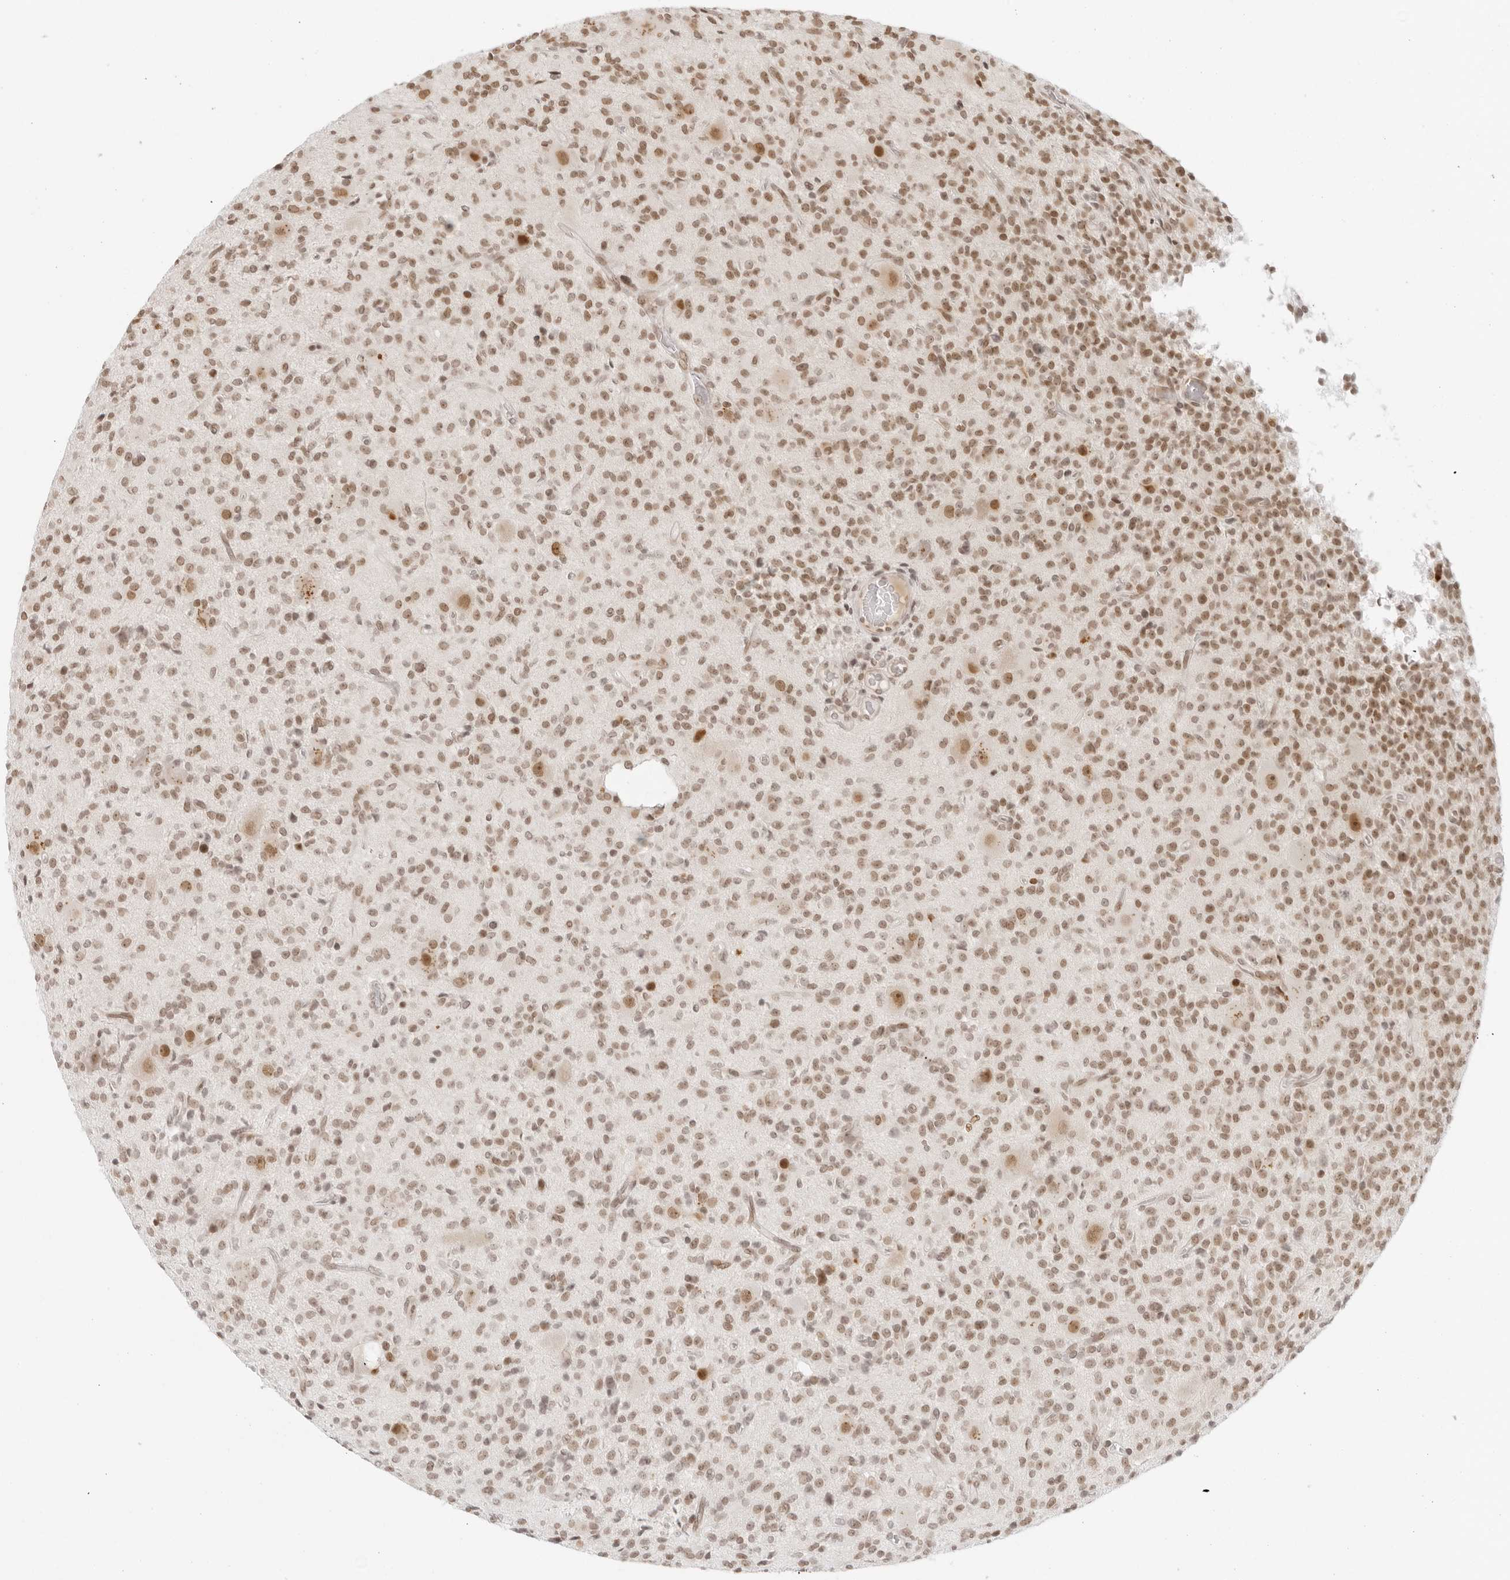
{"staining": {"intensity": "moderate", "quantity": ">75%", "location": "nuclear"}, "tissue": "glioma", "cell_type": "Tumor cells", "image_type": "cancer", "snomed": [{"axis": "morphology", "description": "Glioma, malignant, High grade"}, {"axis": "topography", "description": "Brain"}], "caption": "This histopathology image demonstrates IHC staining of glioma, with medium moderate nuclear expression in approximately >75% of tumor cells.", "gene": "RCC1", "patient": {"sex": "male", "age": 34}}